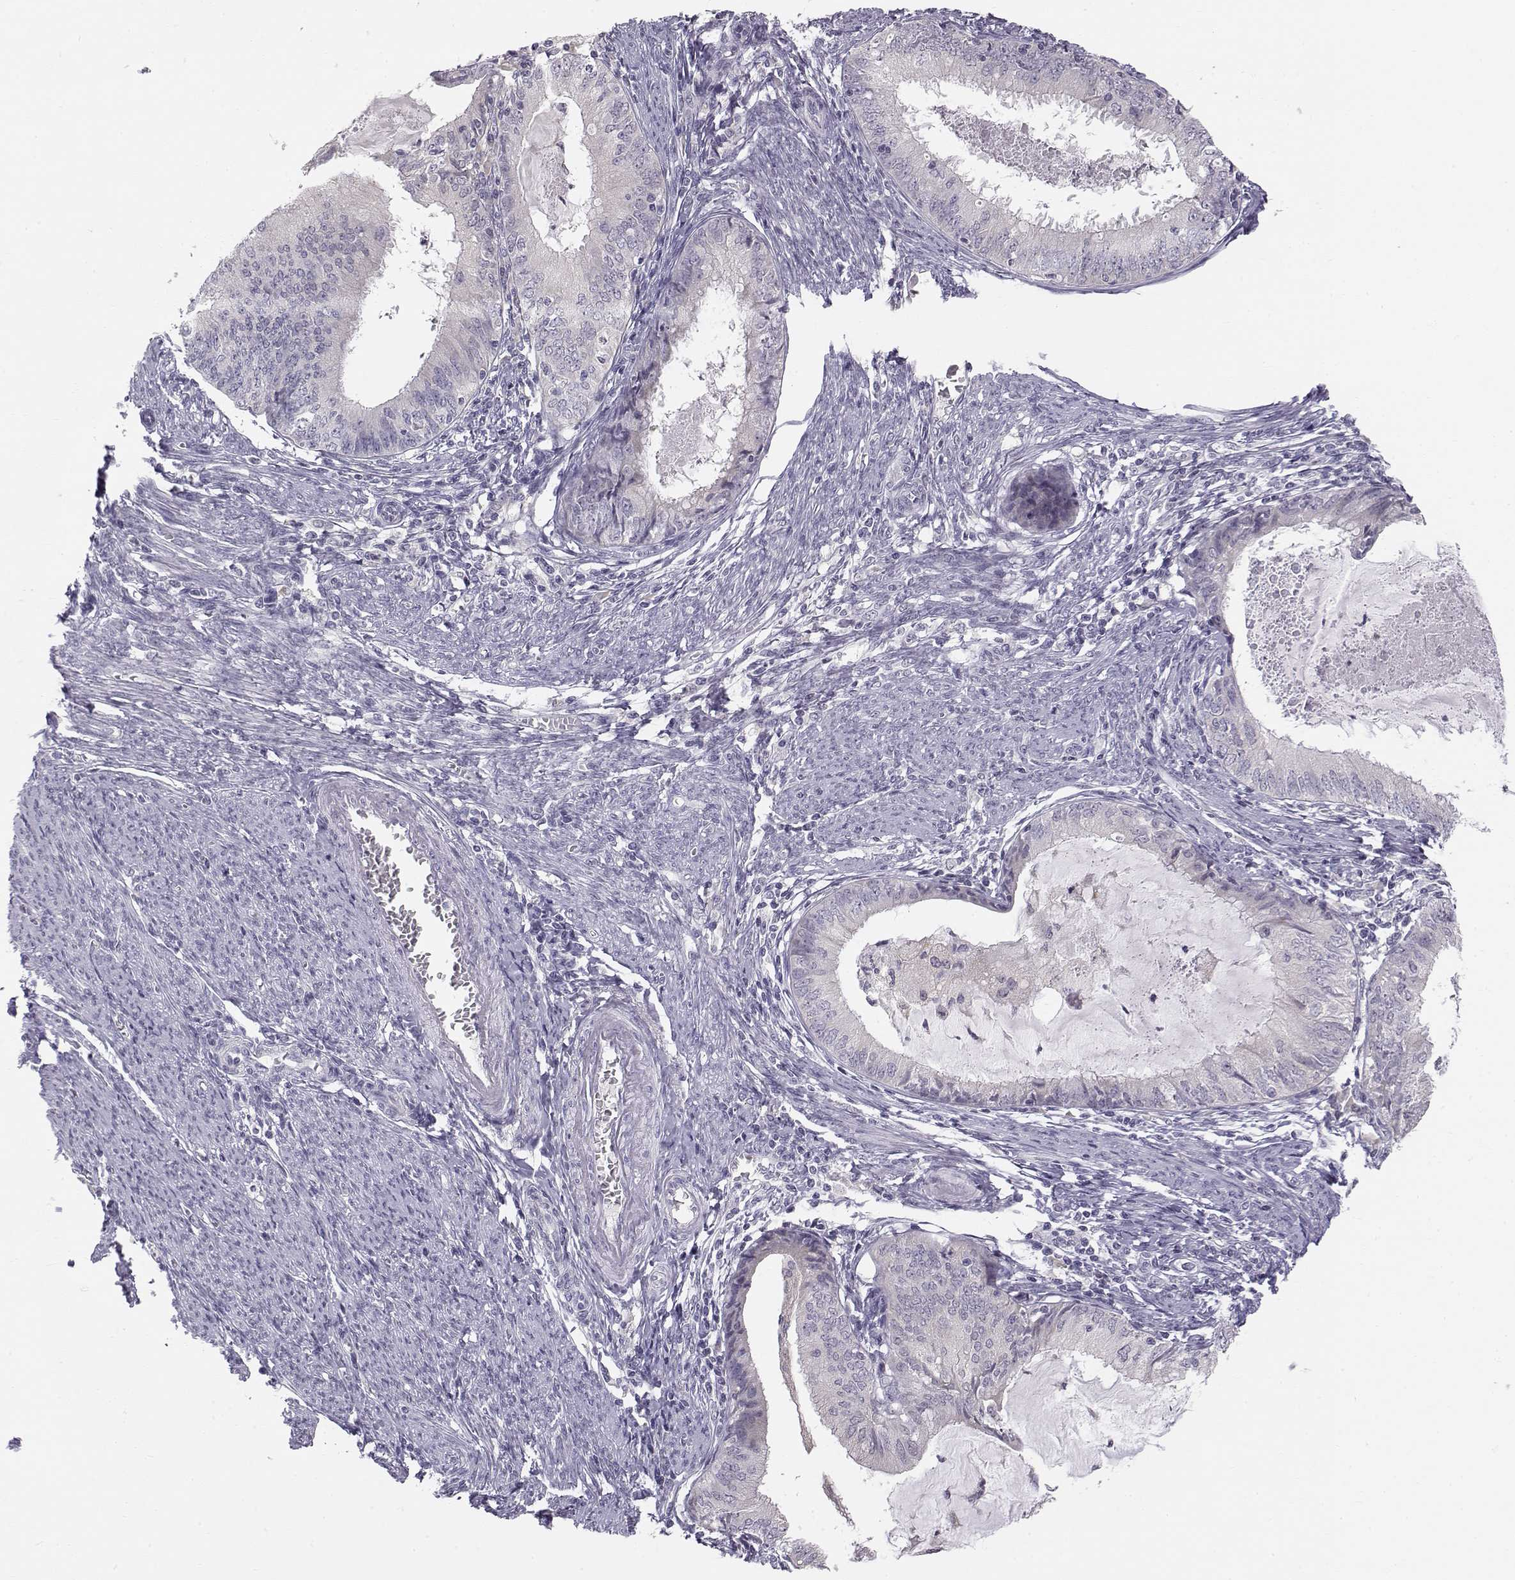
{"staining": {"intensity": "negative", "quantity": "none", "location": "none"}, "tissue": "endometrial cancer", "cell_type": "Tumor cells", "image_type": "cancer", "snomed": [{"axis": "morphology", "description": "Adenocarcinoma, NOS"}, {"axis": "topography", "description": "Endometrium"}], "caption": "Immunohistochemistry (IHC) image of neoplastic tissue: endometrial cancer (adenocarcinoma) stained with DAB displays no significant protein staining in tumor cells.", "gene": "ACSL6", "patient": {"sex": "female", "age": 57}}